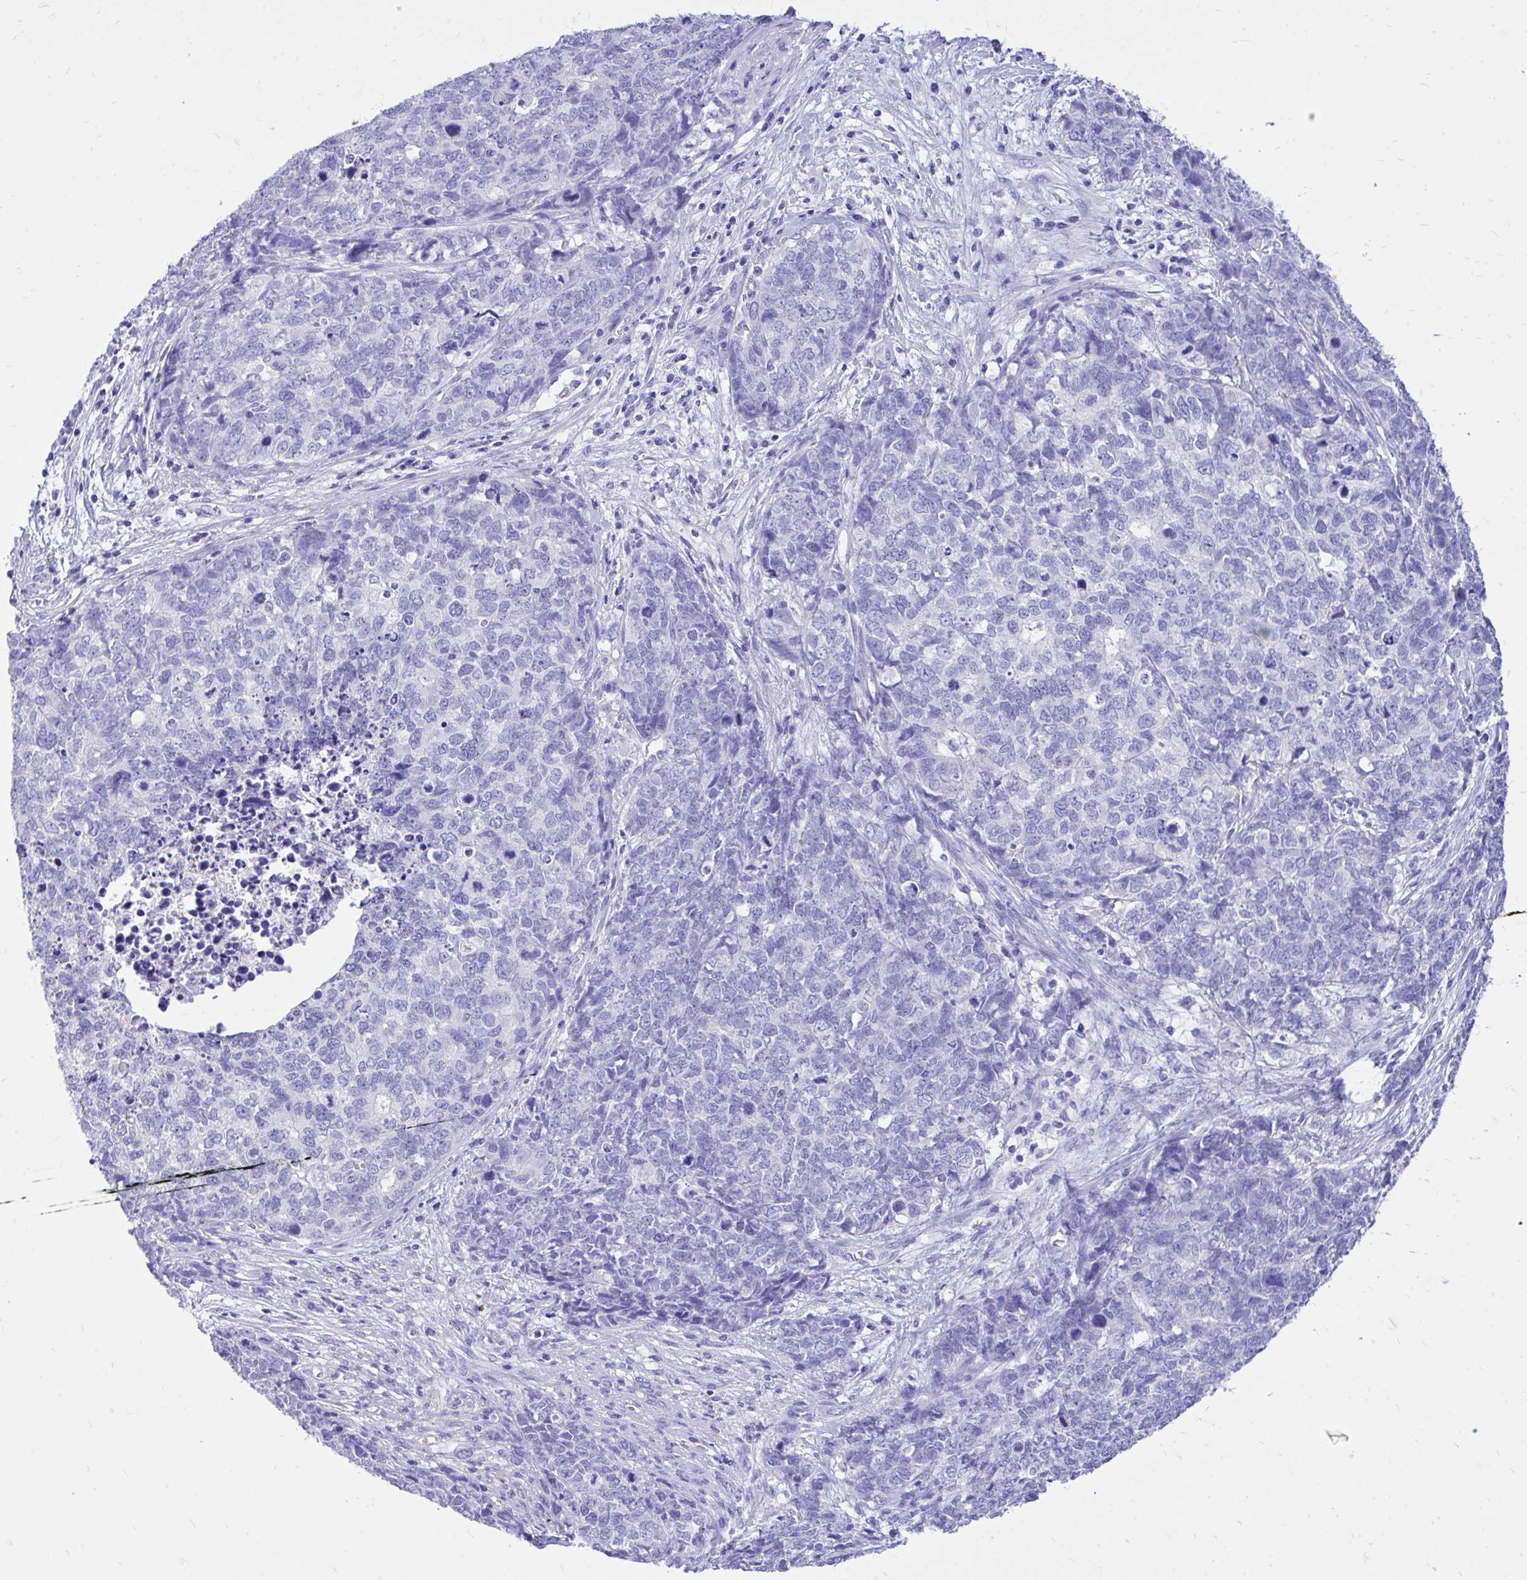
{"staining": {"intensity": "negative", "quantity": "none", "location": "none"}, "tissue": "cervical cancer", "cell_type": "Tumor cells", "image_type": "cancer", "snomed": [{"axis": "morphology", "description": "Adenocarcinoma, NOS"}, {"axis": "topography", "description": "Cervix"}], "caption": "Immunohistochemistry (IHC) image of neoplastic tissue: human cervical cancer stained with DAB exhibits no significant protein staining in tumor cells.", "gene": "MON1A", "patient": {"sex": "female", "age": 63}}